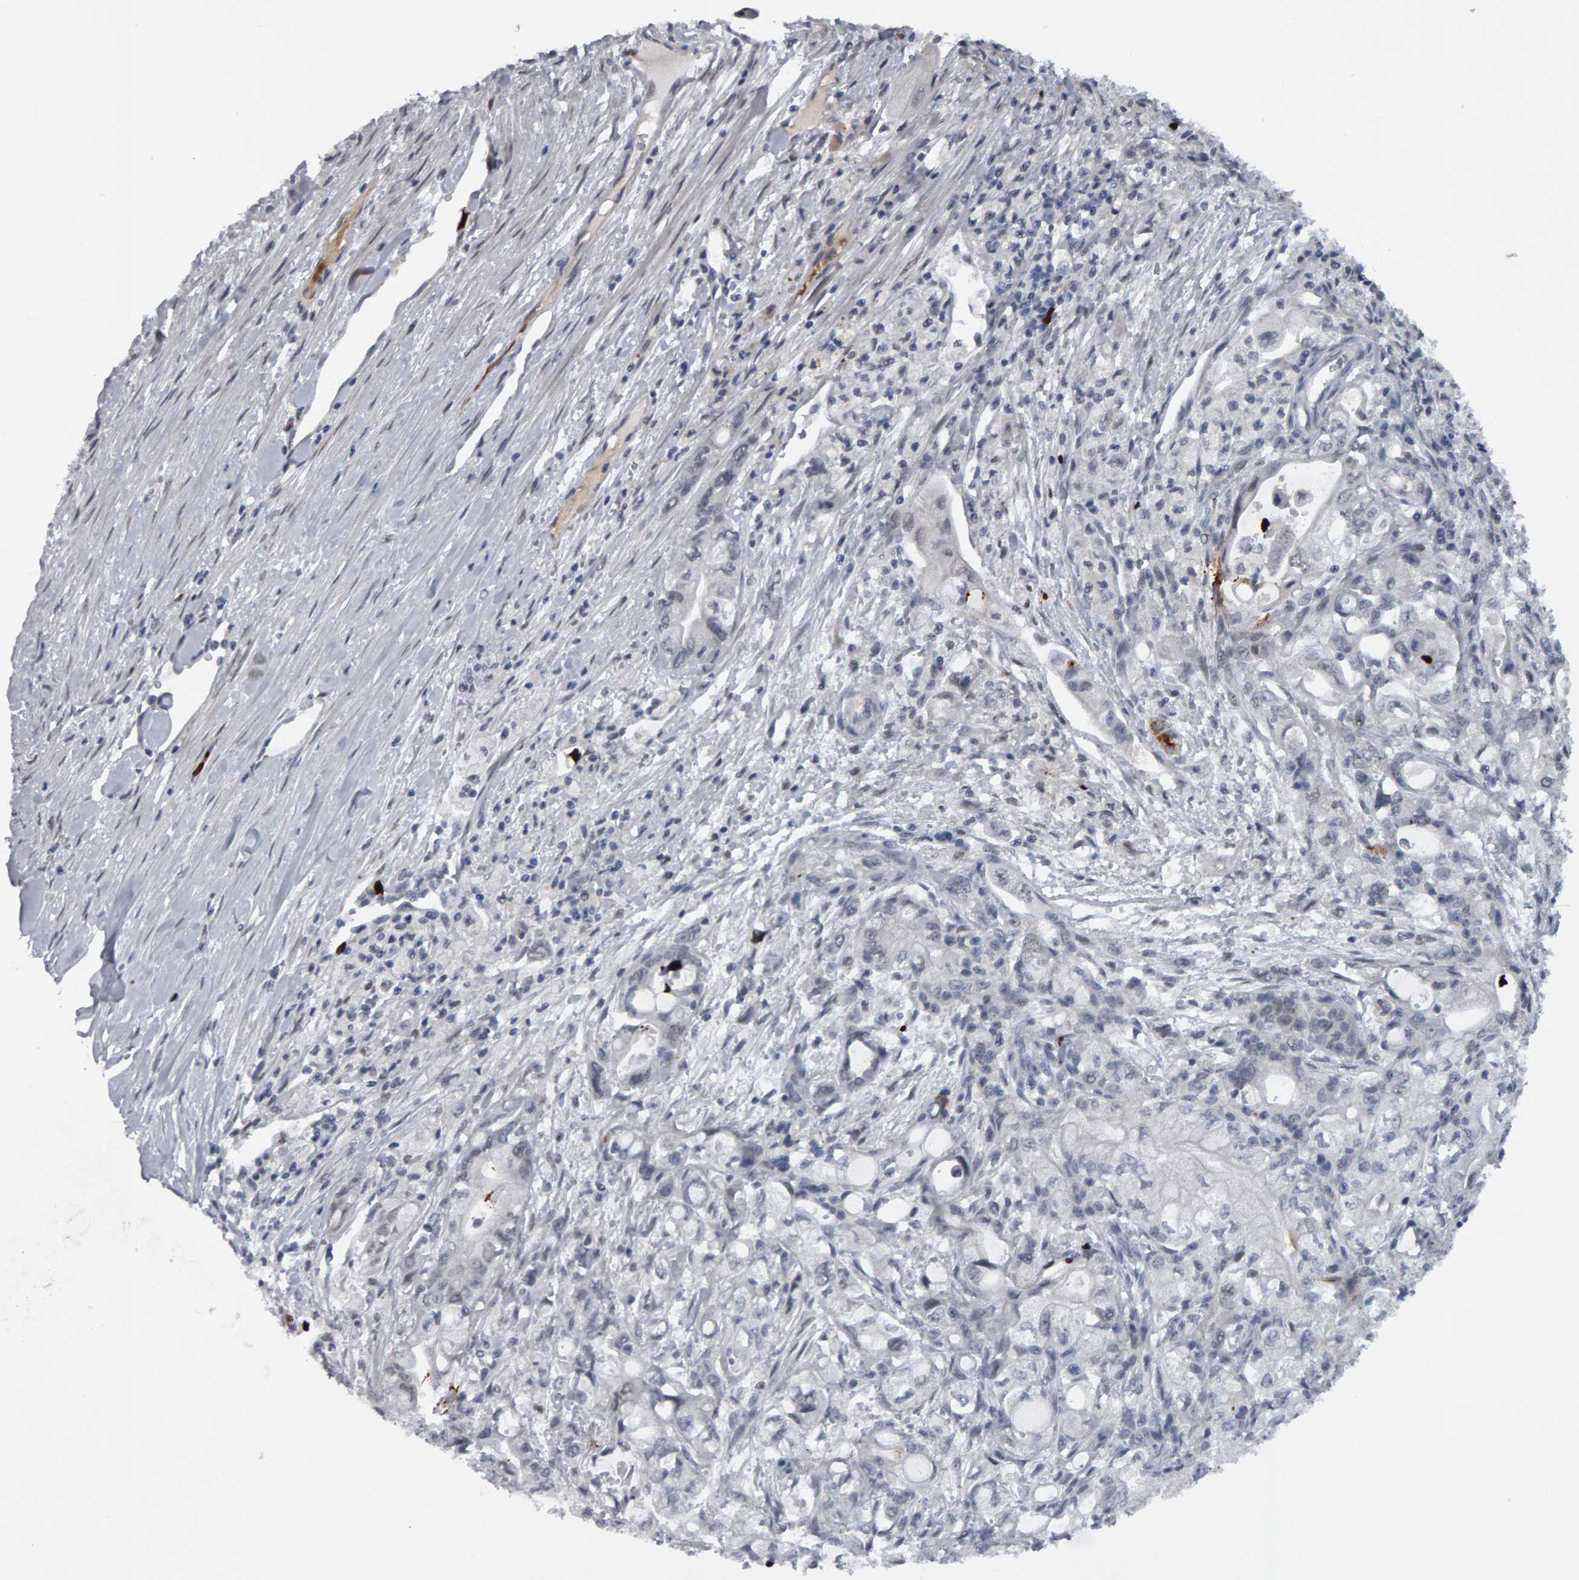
{"staining": {"intensity": "negative", "quantity": "none", "location": "none"}, "tissue": "pancreatic cancer", "cell_type": "Tumor cells", "image_type": "cancer", "snomed": [{"axis": "morphology", "description": "Adenocarcinoma, NOS"}, {"axis": "topography", "description": "Pancreas"}], "caption": "DAB (3,3'-diaminobenzidine) immunohistochemical staining of pancreatic cancer (adenocarcinoma) exhibits no significant staining in tumor cells.", "gene": "IPO8", "patient": {"sex": "male", "age": 79}}